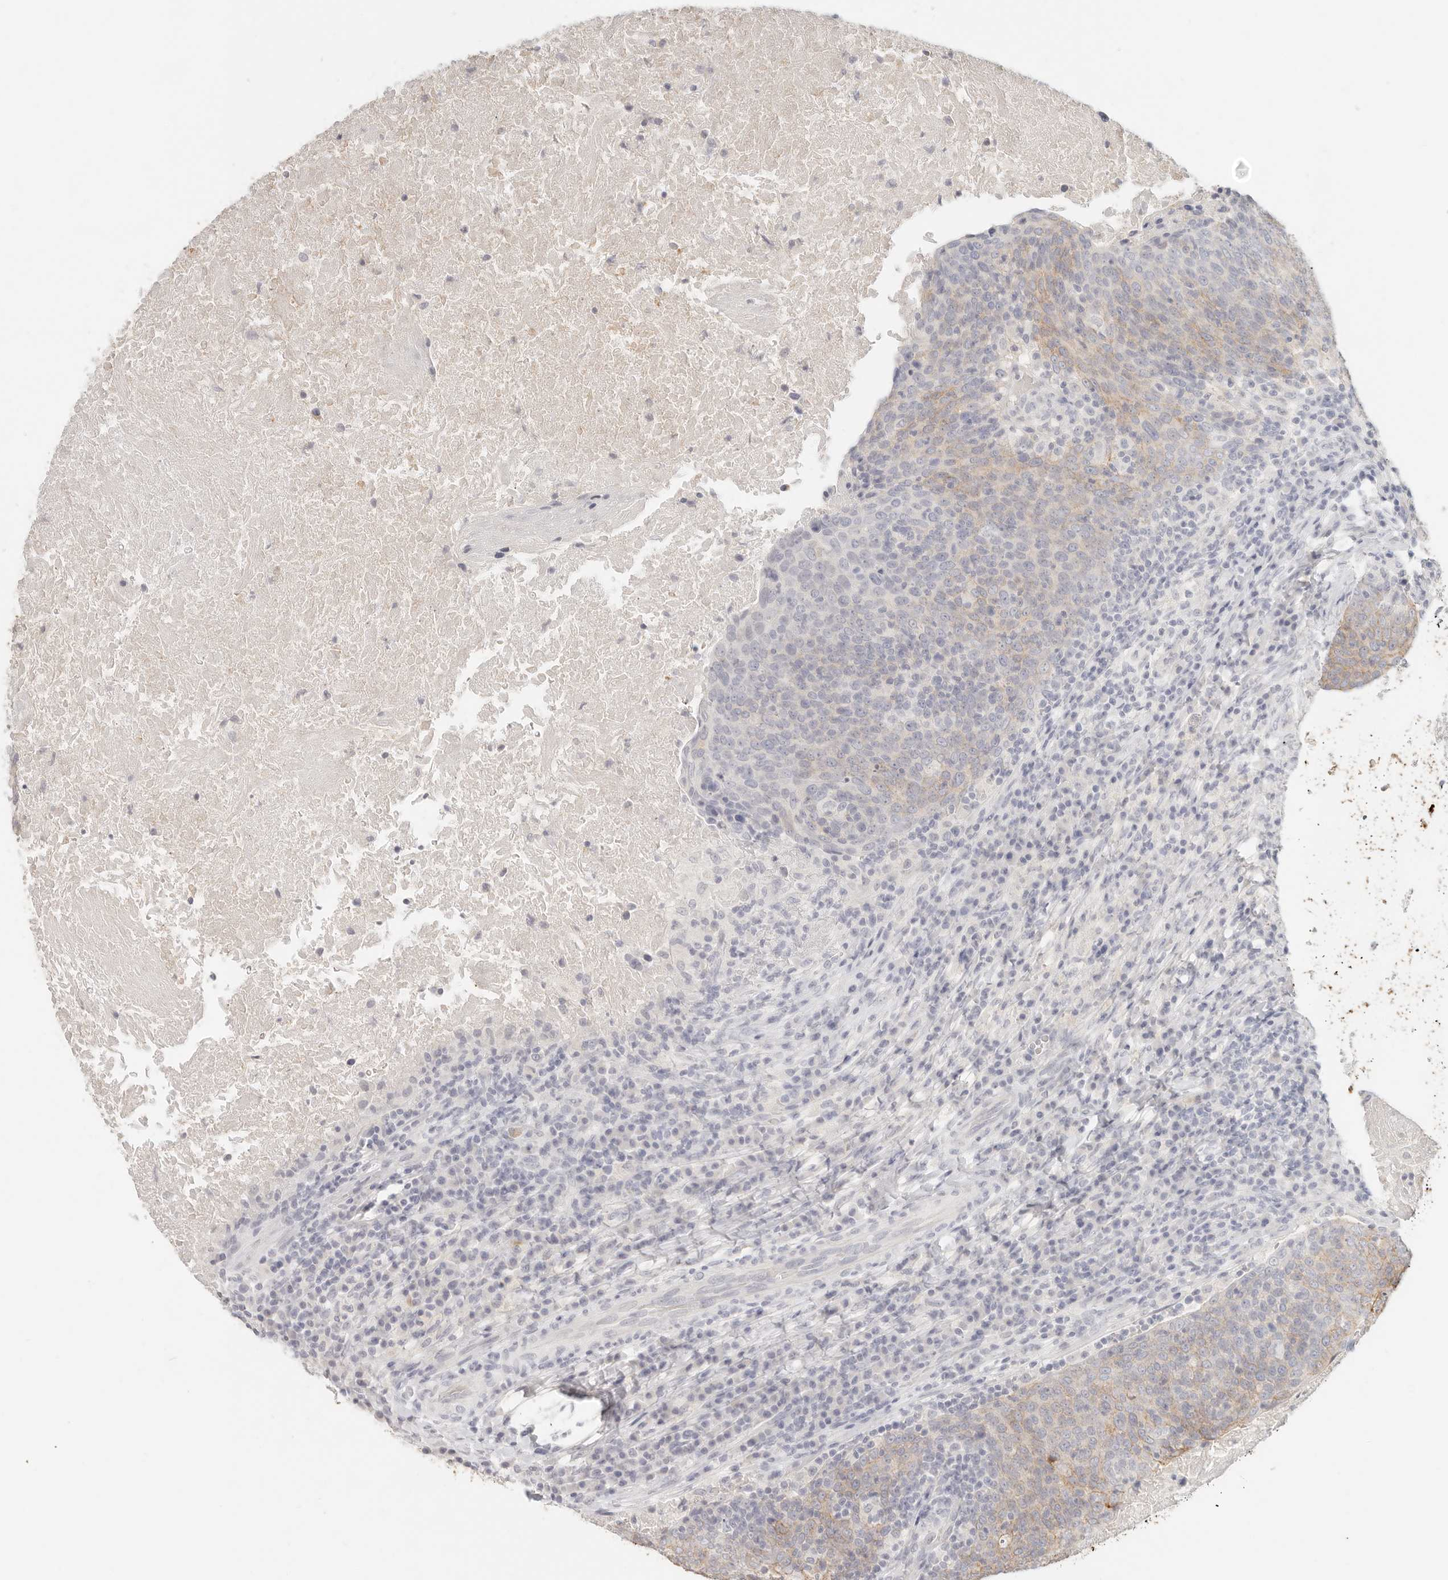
{"staining": {"intensity": "weak", "quantity": "<25%", "location": "cytoplasmic/membranous"}, "tissue": "head and neck cancer", "cell_type": "Tumor cells", "image_type": "cancer", "snomed": [{"axis": "morphology", "description": "Squamous cell carcinoma, NOS"}, {"axis": "morphology", "description": "Squamous cell carcinoma, metastatic, NOS"}, {"axis": "topography", "description": "Lymph node"}, {"axis": "topography", "description": "Head-Neck"}], "caption": "Head and neck metastatic squamous cell carcinoma was stained to show a protein in brown. There is no significant expression in tumor cells.", "gene": "EPCAM", "patient": {"sex": "male", "age": 62}}